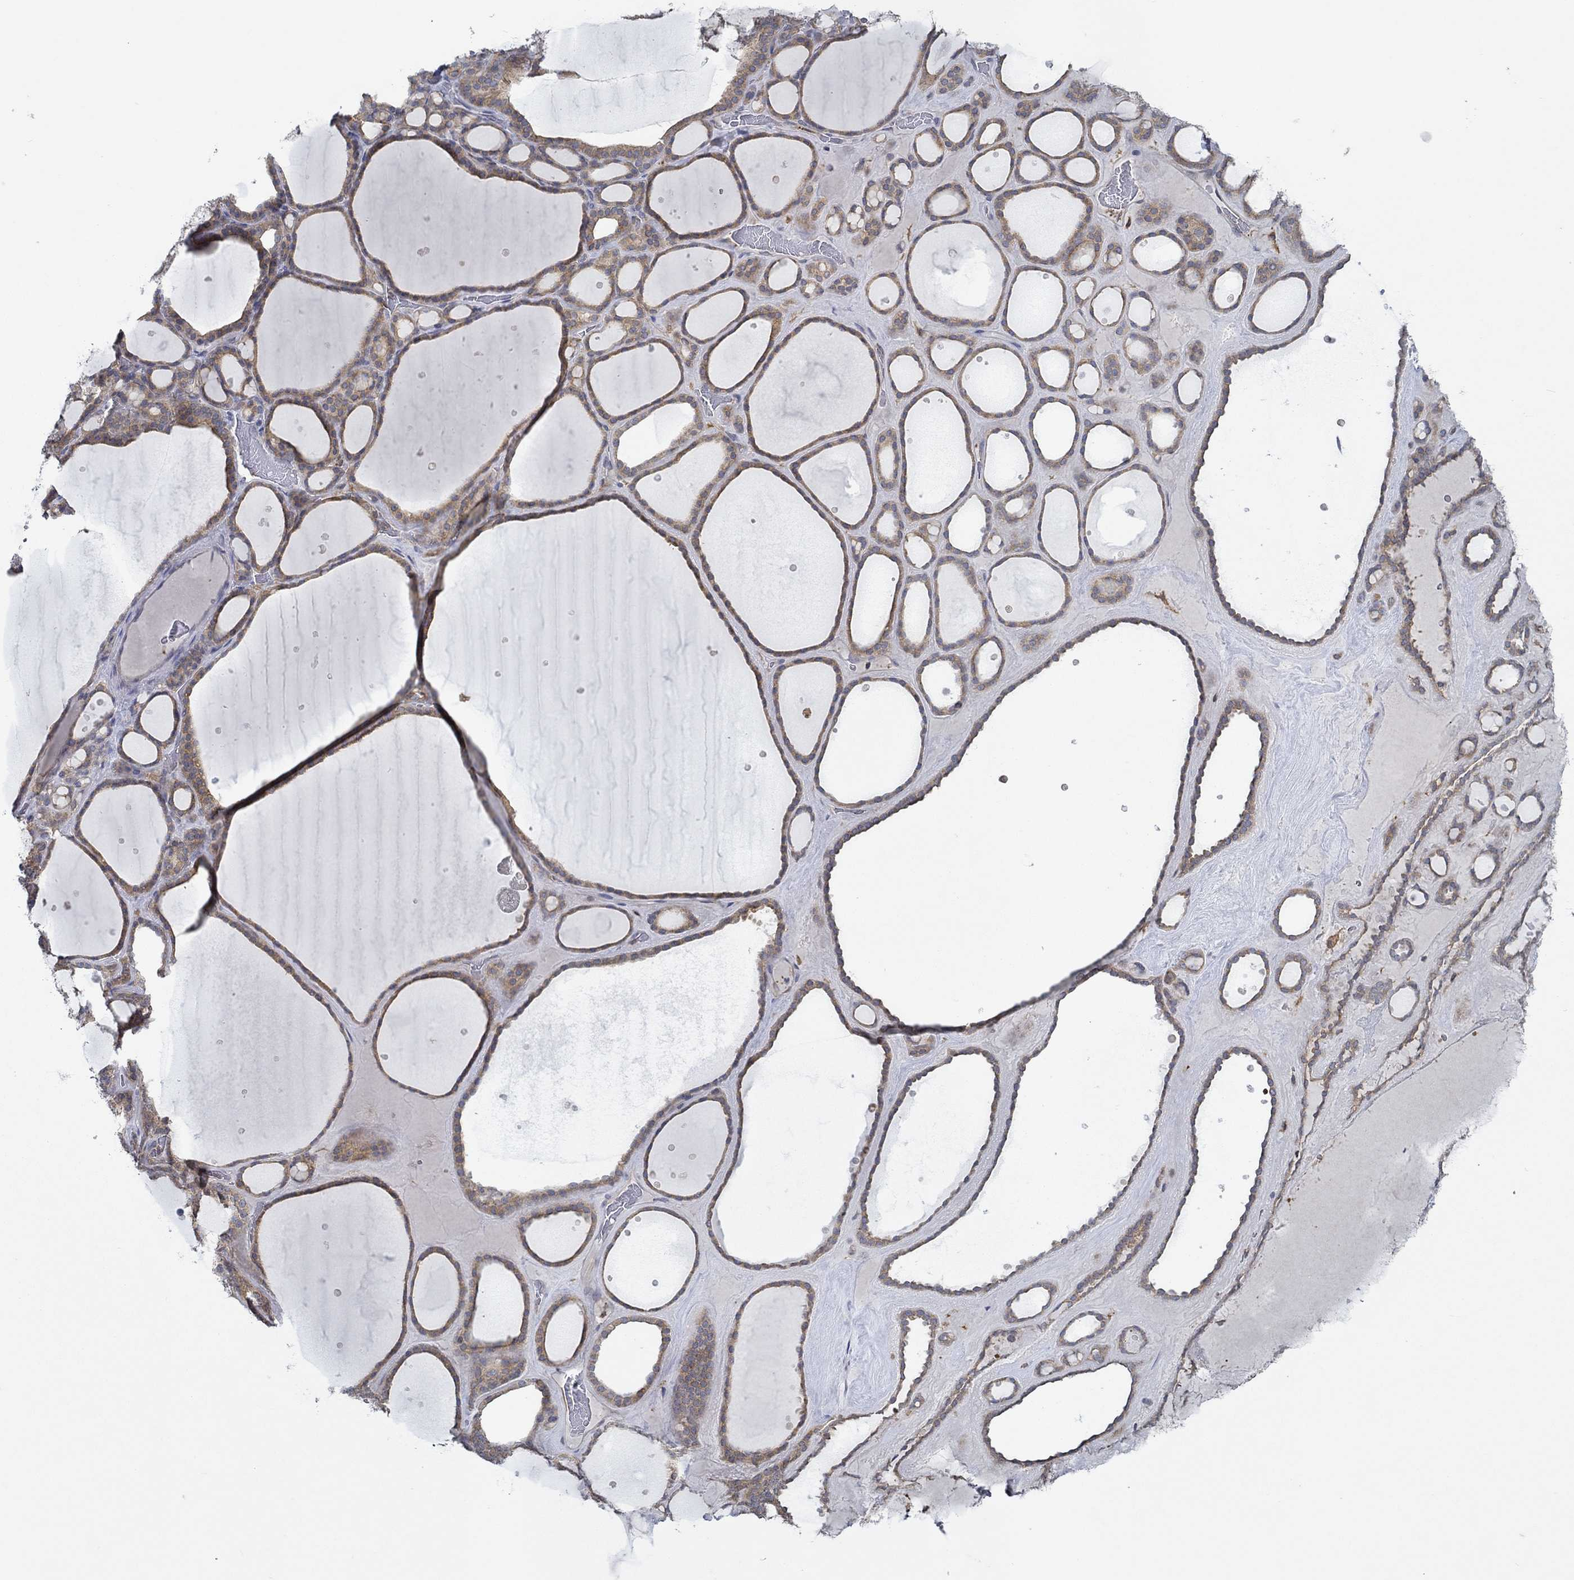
{"staining": {"intensity": "moderate", "quantity": "25%-75%", "location": "cytoplasmic/membranous"}, "tissue": "thyroid gland", "cell_type": "Glandular cells", "image_type": "normal", "snomed": [{"axis": "morphology", "description": "Normal tissue, NOS"}, {"axis": "topography", "description": "Thyroid gland"}], "caption": "High-power microscopy captured an IHC photomicrograph of normal thyroid gland, revealing moderate cytoplasmic/membranous expression in about 25%-75% of glandular cells. (DAB (3,3'-diaminobenzidine) IHC, brown staining for protein, blue staining for nuclei).", "gene": "MTHFR", "patient": {"sex": "male", "age": 63}}